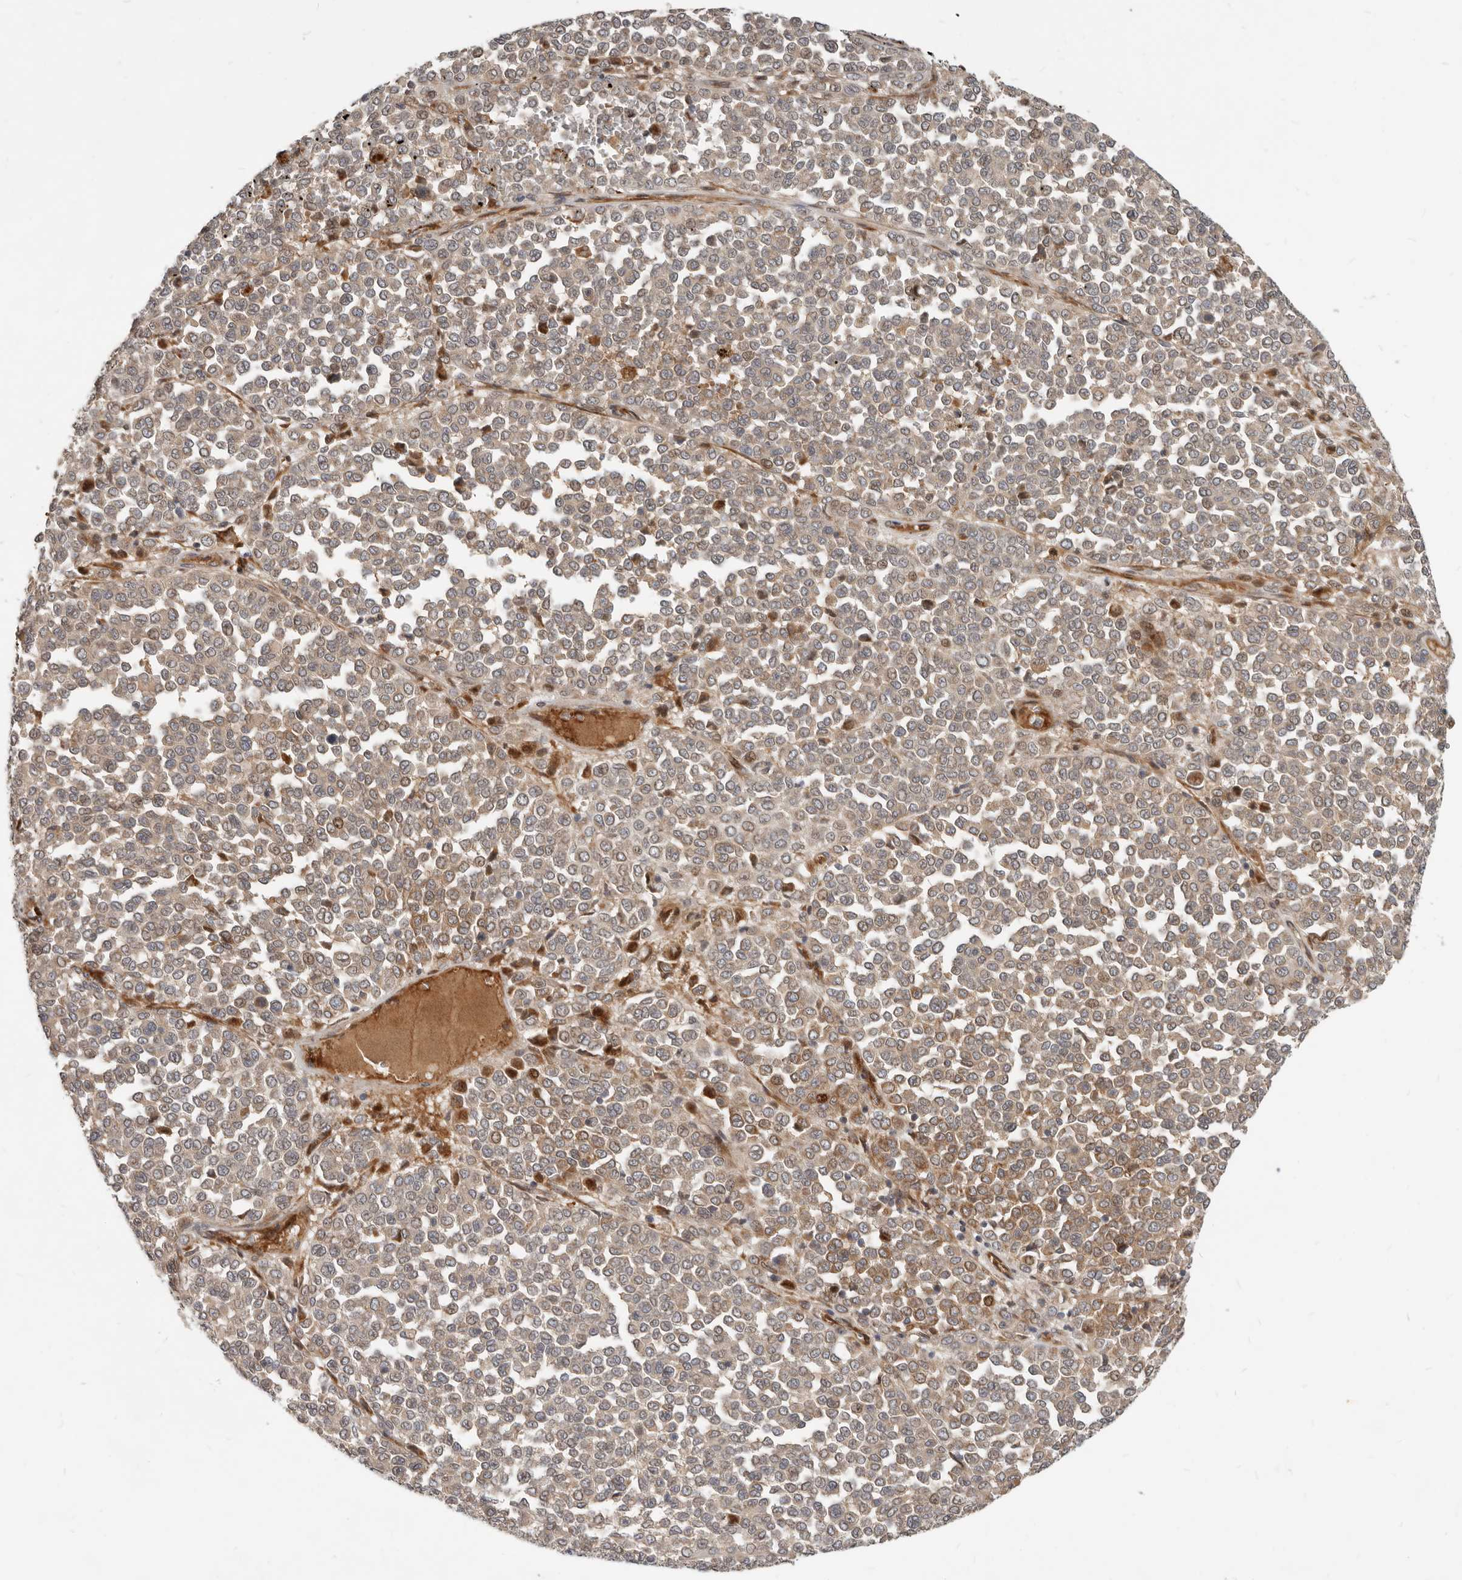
{"staining": {"intensity": "weak", "quantity": ">75%", "location": "cytoplasmic/membranous"}, "tissue": "melanoma", "cell_type": "Tumor cells", "image_type": "cancer", "snomed": [{"axis": "morphology", "description": "Malignant melanoma, Metastatic site"}, {"axis": "topography", "description": "Pancreas"}], "caption": "About >75% of tumor cells in human malignant melanoma (metastatic site) exhibit weak cytoplasmic/membranous protein expression as visualized by brown immunohistochemical staining.", "gene": "NPY4R", "patient": {"sex": "female", "age": 30}}